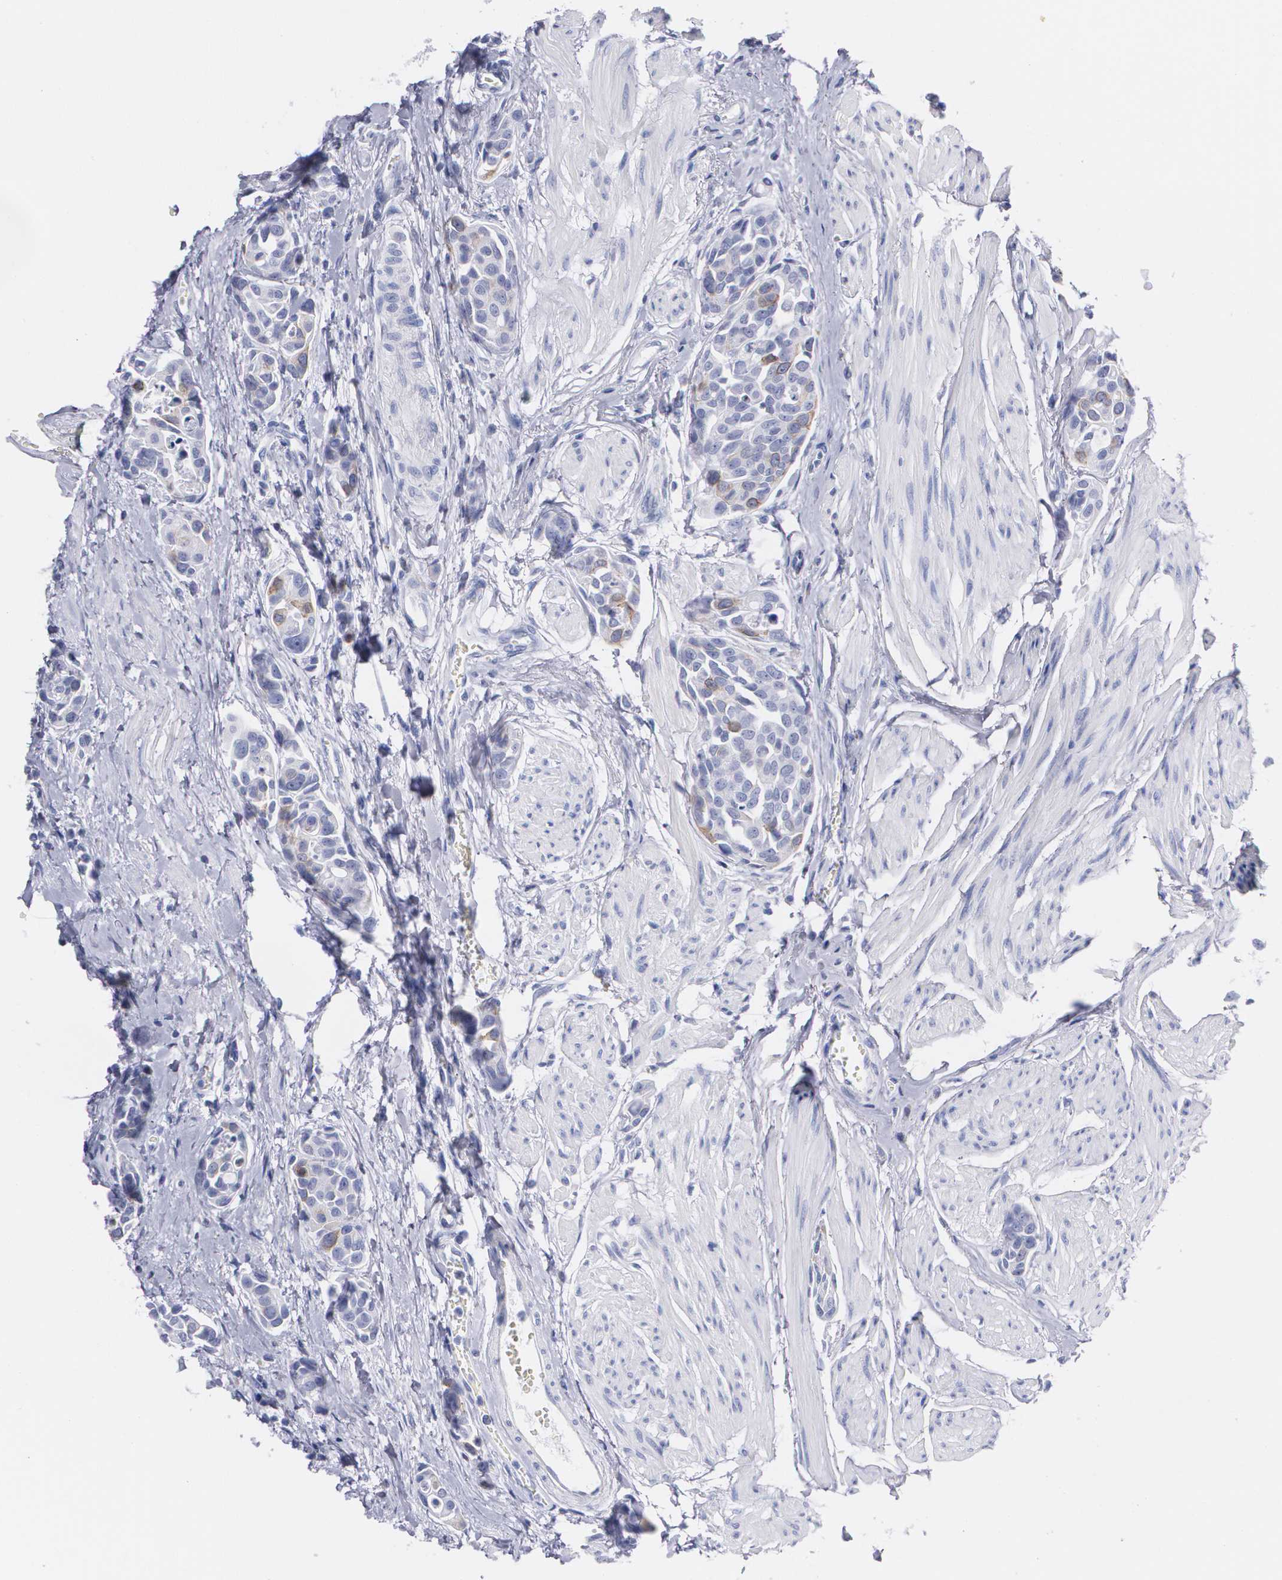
{"staining": {"intensity": "moderate", "quantity": "<25%", "location": "cytoplasmic/membranous"}, "tissue": "urothelial cancer", "cell_type": "Tumor cells", "image_type": "cancer", "snomed": [{"axis": "morphology", "description": "Urothelial carcinoma, High grade"}, {"axis": "topography", "description": "Urinary bladder"}], "caption": "Tumor cells reveal moderate cytoplasmic/membranous expression in about <25% of cells in urothelial cancer. (Brightfield microscopy of DAB IHC at high magnification).", "gene": "HMMR", "patient": {"sex": "male", "age": 78}}